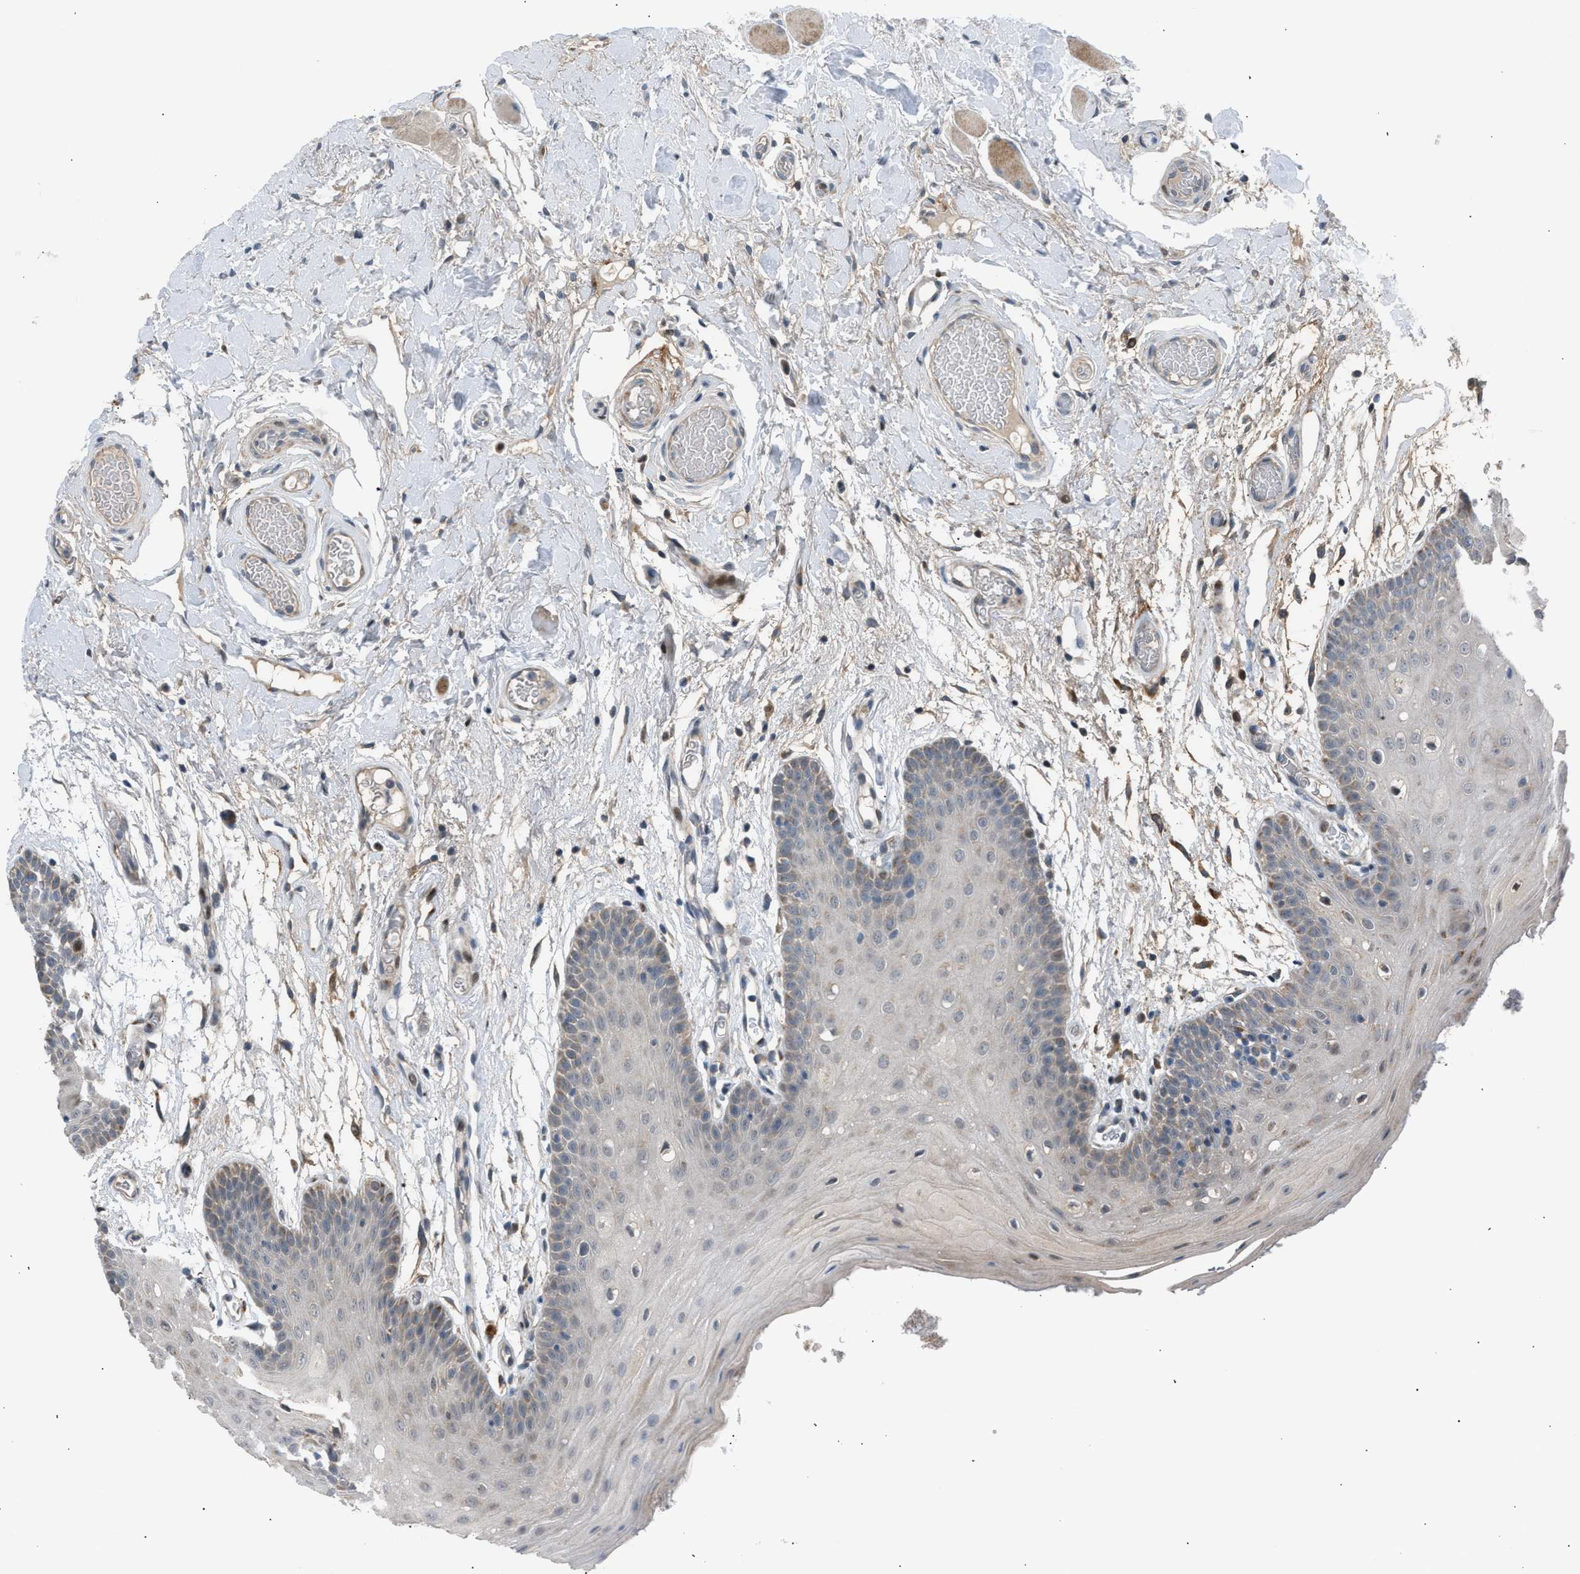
{"staining": {"intensity": "weak", "quantity": "<25%", "location": "cytoplasmic/membranous"}, "tissue": "oral mucosa", "cell_type": "Squamous epithelial cells", "image_type": "normal", "snomed": [{"axis": "morphology", "description": "Normal tissue, NOS"}, {"axis": "morphology", "description": "Squamous cell carcinoma, NOS"}, {"axis": "topography", "description": "Oral tissue"}, {"axis": "topography", "description": "Head-Neck"}], "caption": "Oral mucosa stained for a protein using IHC displays no expression squamous epithelial cells.", "gene": "VPS41", "patient": {"sex": "male", "age": 71}}